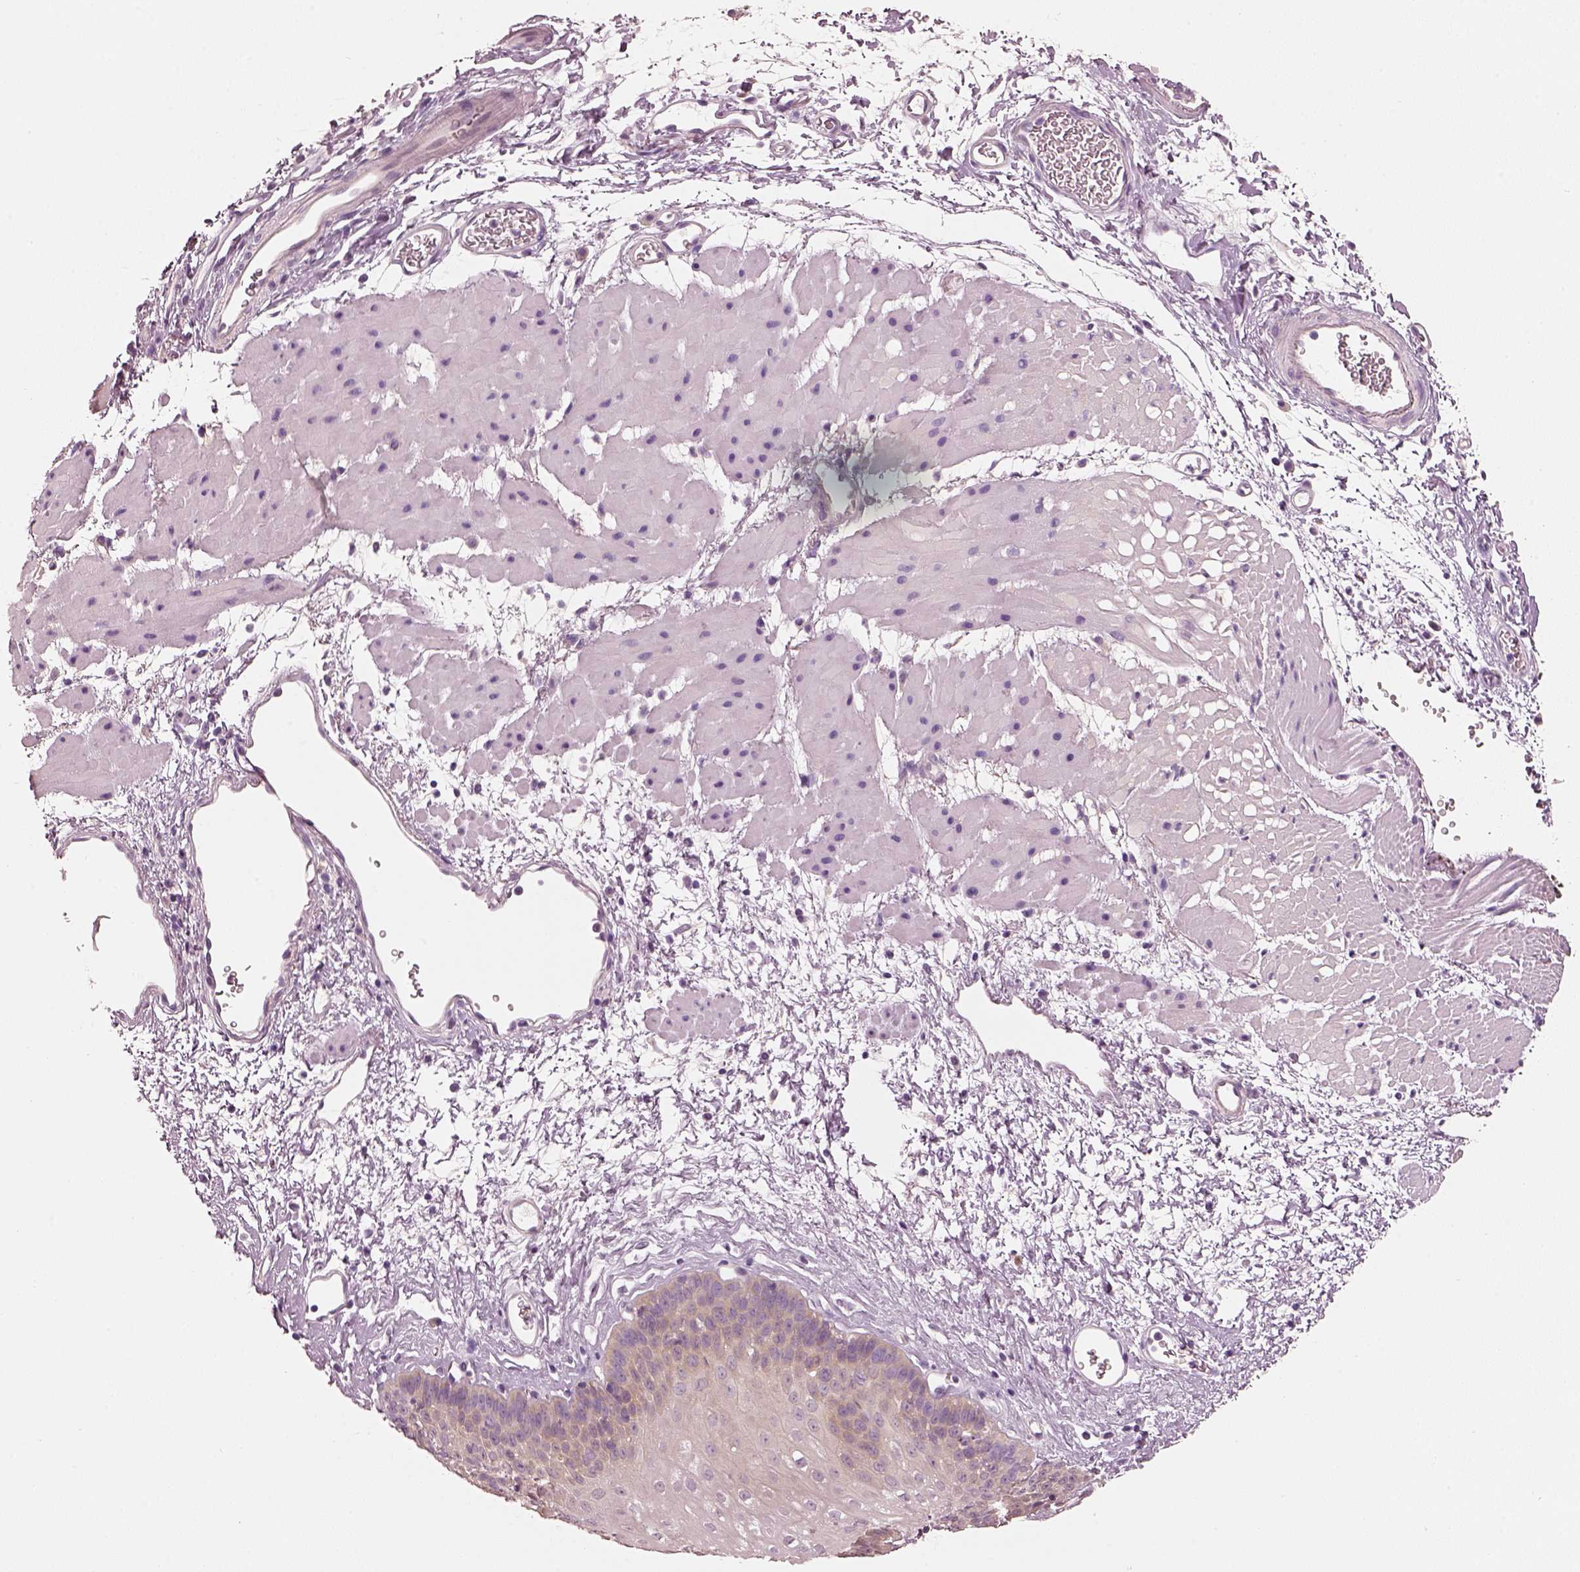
{"staining": {"intensity": "negative", "quantity": "none", "location": "none"}, "tissue": "esophagus", "cell_type": "Squamous epithelial cells", "image_type": "normal", "snomed": [{"axis": "morphology", "description": "Normal tissue, NOS"}, {"axis": "topography", "description": "Esophagus"}], "caption": "High magnification brightfield microscopy of benign esophagus stained with DAB (brown) and counterstained with hematoxylin (blue): squamous epithelial cells show no significant staining. Brightfield microscopy of immunohistochemistry stained with DAB (3,3'-diaminobenzidine) (brown) and hematoxylin (blue), captured at high magnification.", "gene": "ELSPBP1", "patient": {"sex": "female", "age": 62}}